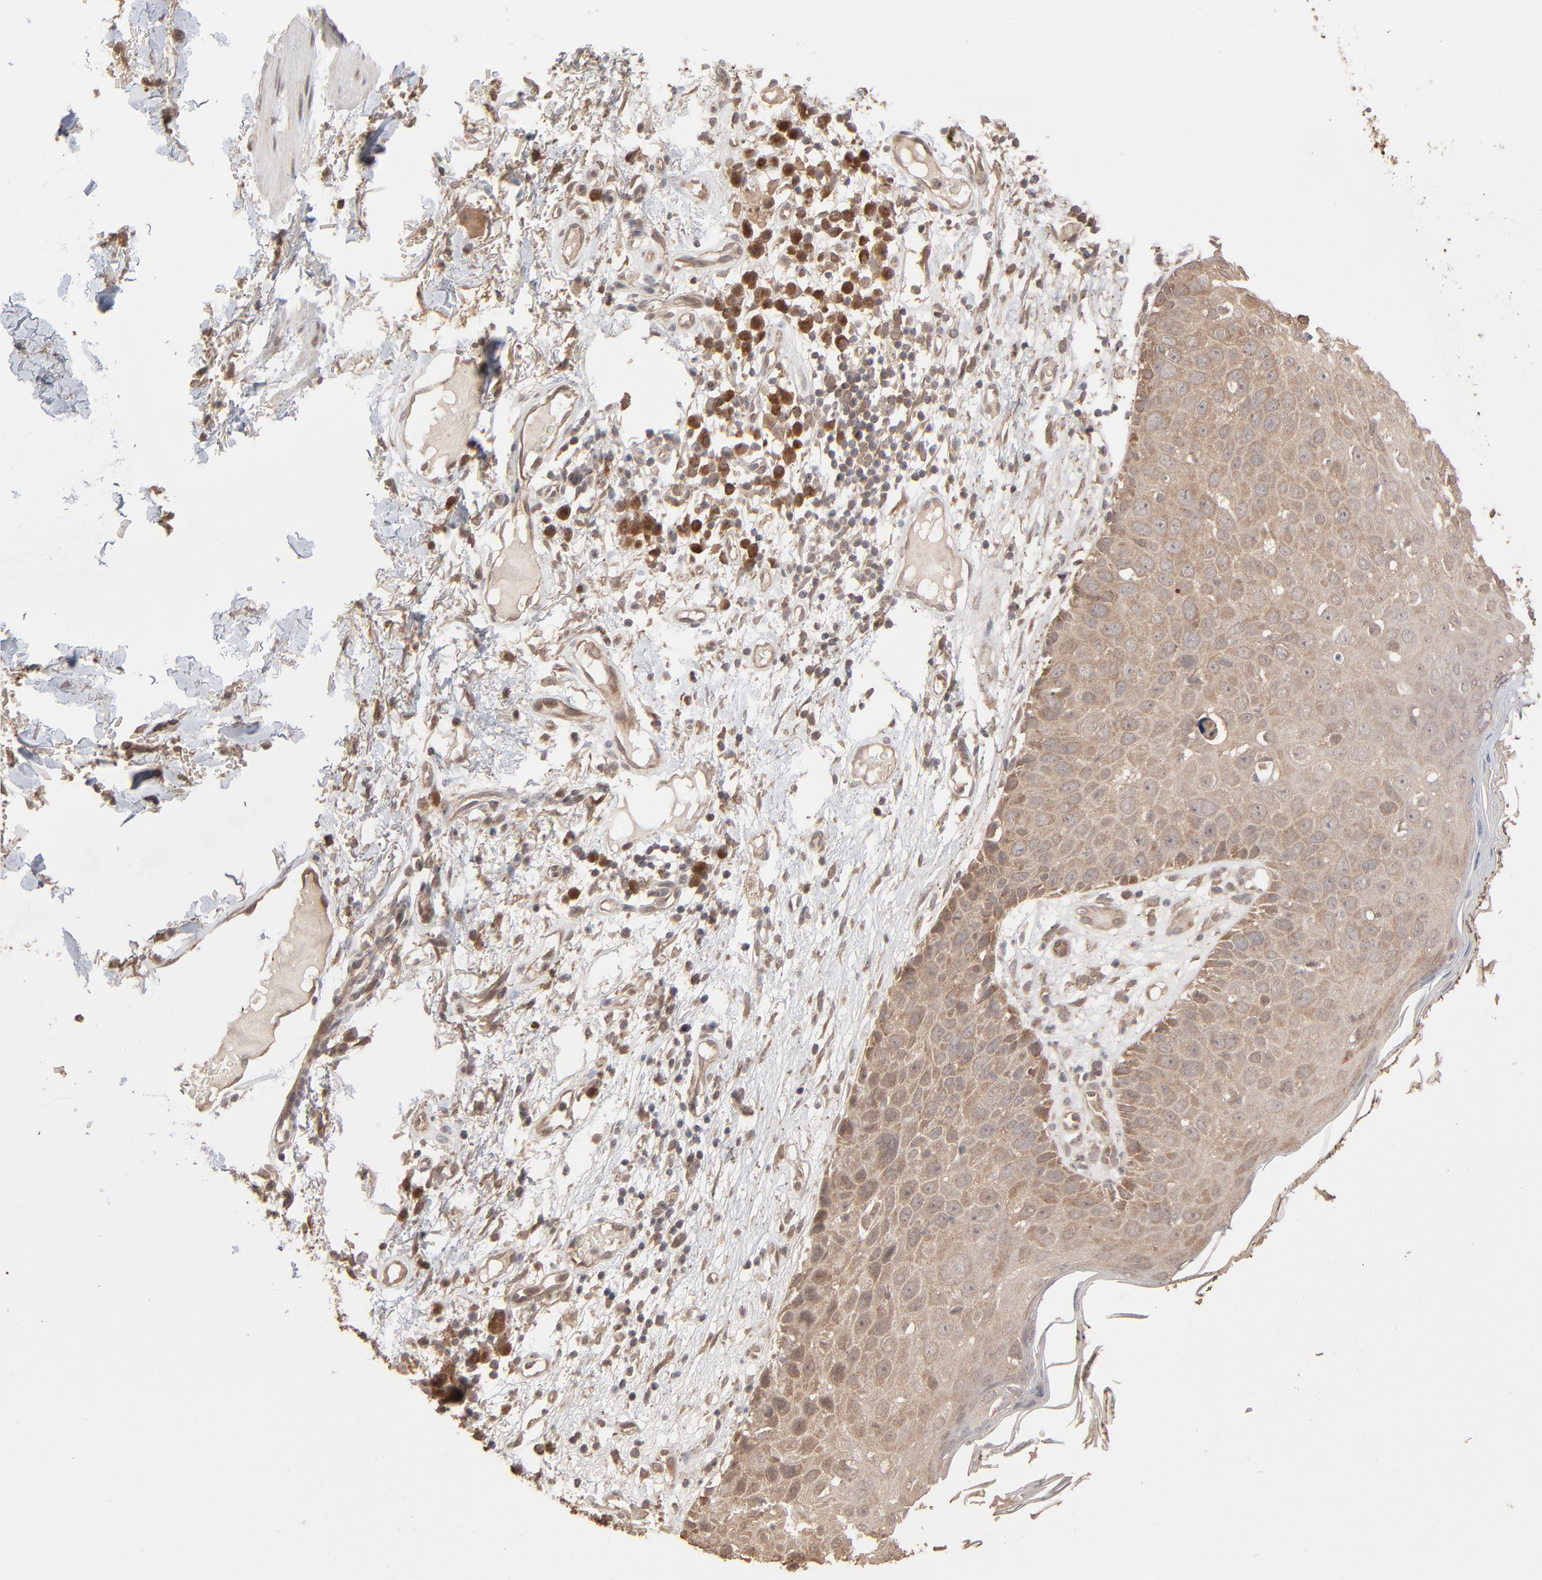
{"staining": {"intensity": "moderate", "quantity": ">75%", "location": "cytoplasmic/membranous"}, "tissue": "skin cancer", "cell_type": "Tumor cells", "image_type": "cancer", "snomed": [{"axis": "morphology", "description": "Squamous cell carcinoma, NOS"}, {"axis": "topography", "description": "Skin"}], "caption": "Immunohistochemistry (IHC) of skin cancer displays medium levels of moderate cytoplasmic/membranous positivity in about >75% of tumor cells.", "gene": "SCFD1", "patient": {"sex": "male", "age": 87}}